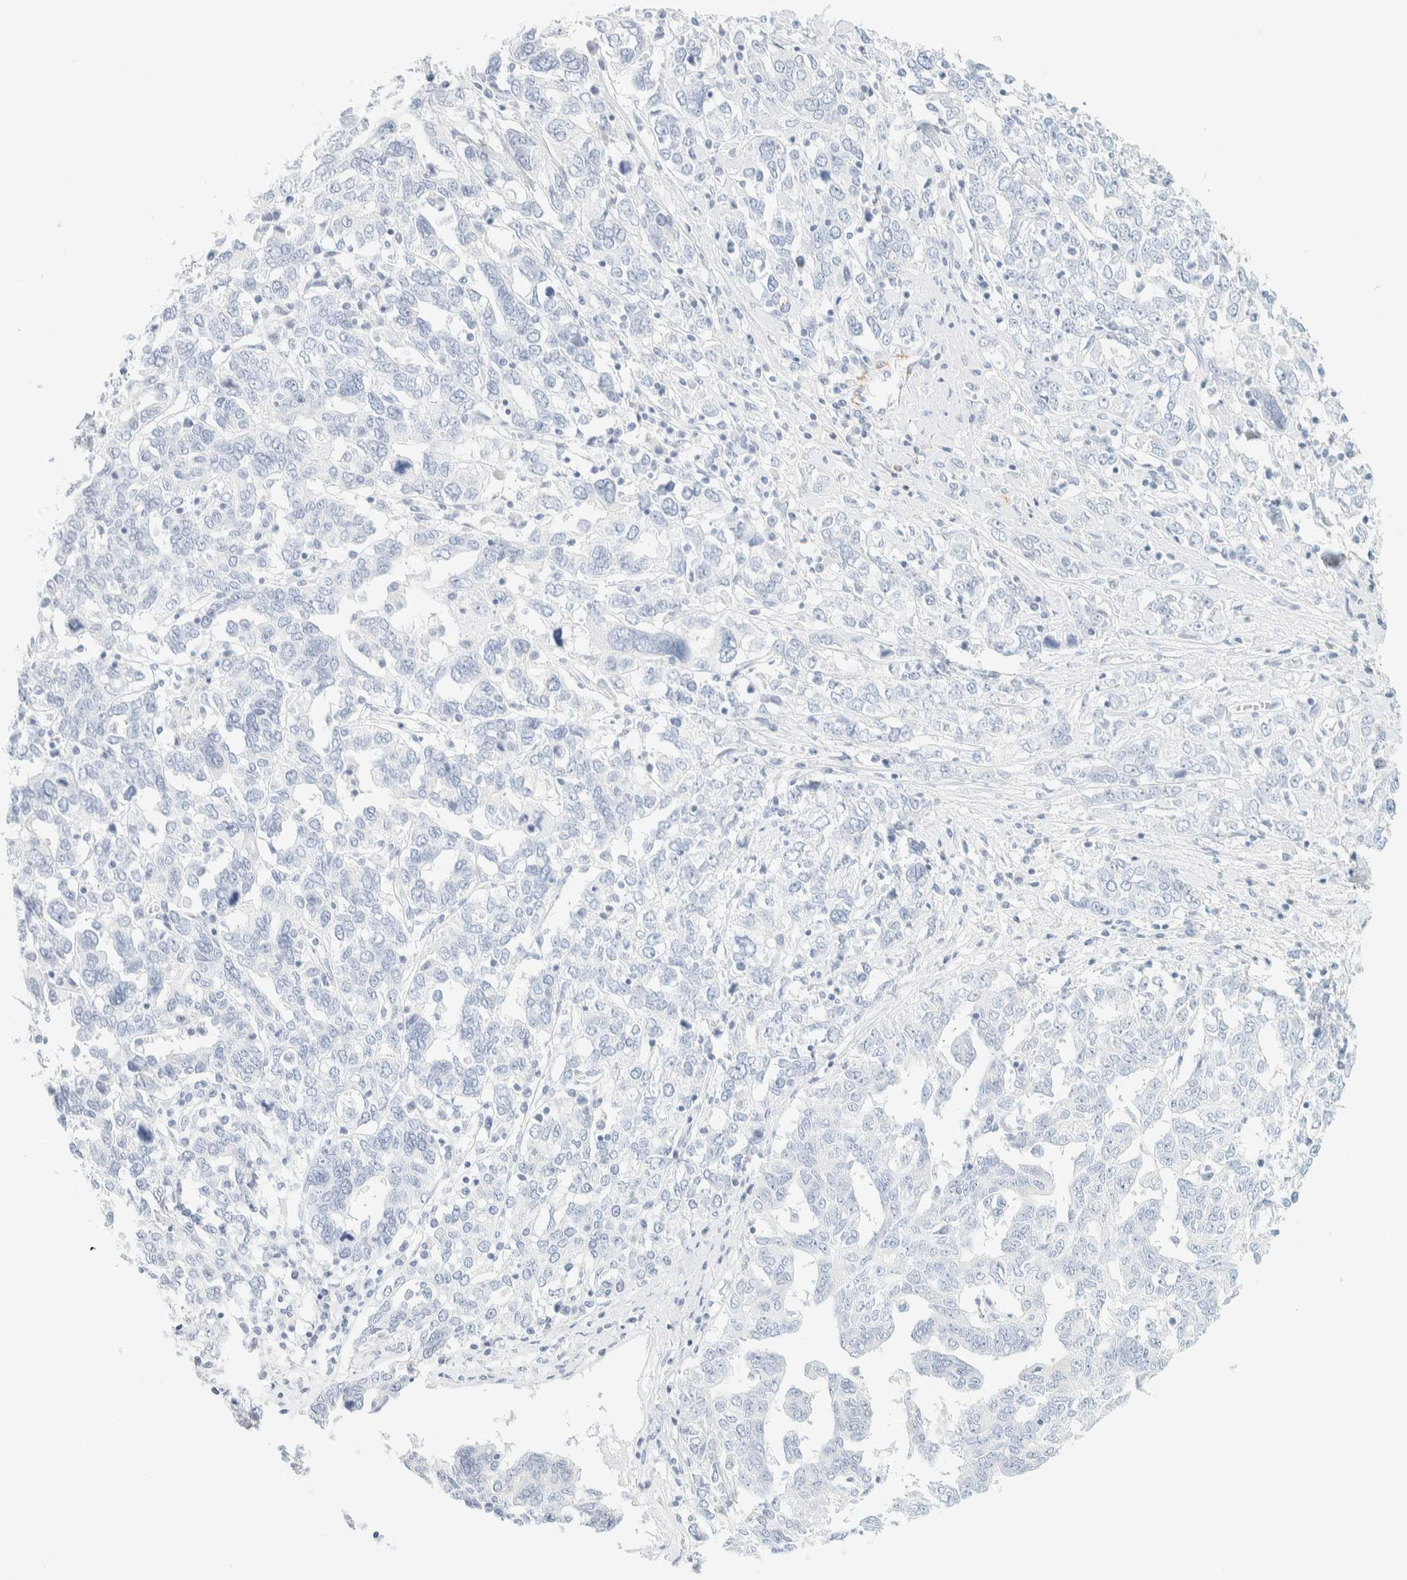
{"staining": {"intensity": "negative", "quantity": "none", "location": "none"}, "tissue": "ovarian cancer", "cell_type": "Tumor cells", "image_type": "cancer", "snomed": [{"axis": "morphology", "description": "Carcinoma, endometroid"}, {"axis": "topography", "description": "Ovary"}], "caption": "There is no significant staining in tumor cells of ovarian endometroid carcinoma.", "gene": "AFMID", "patient": {"sex": "female", "age": 62}}